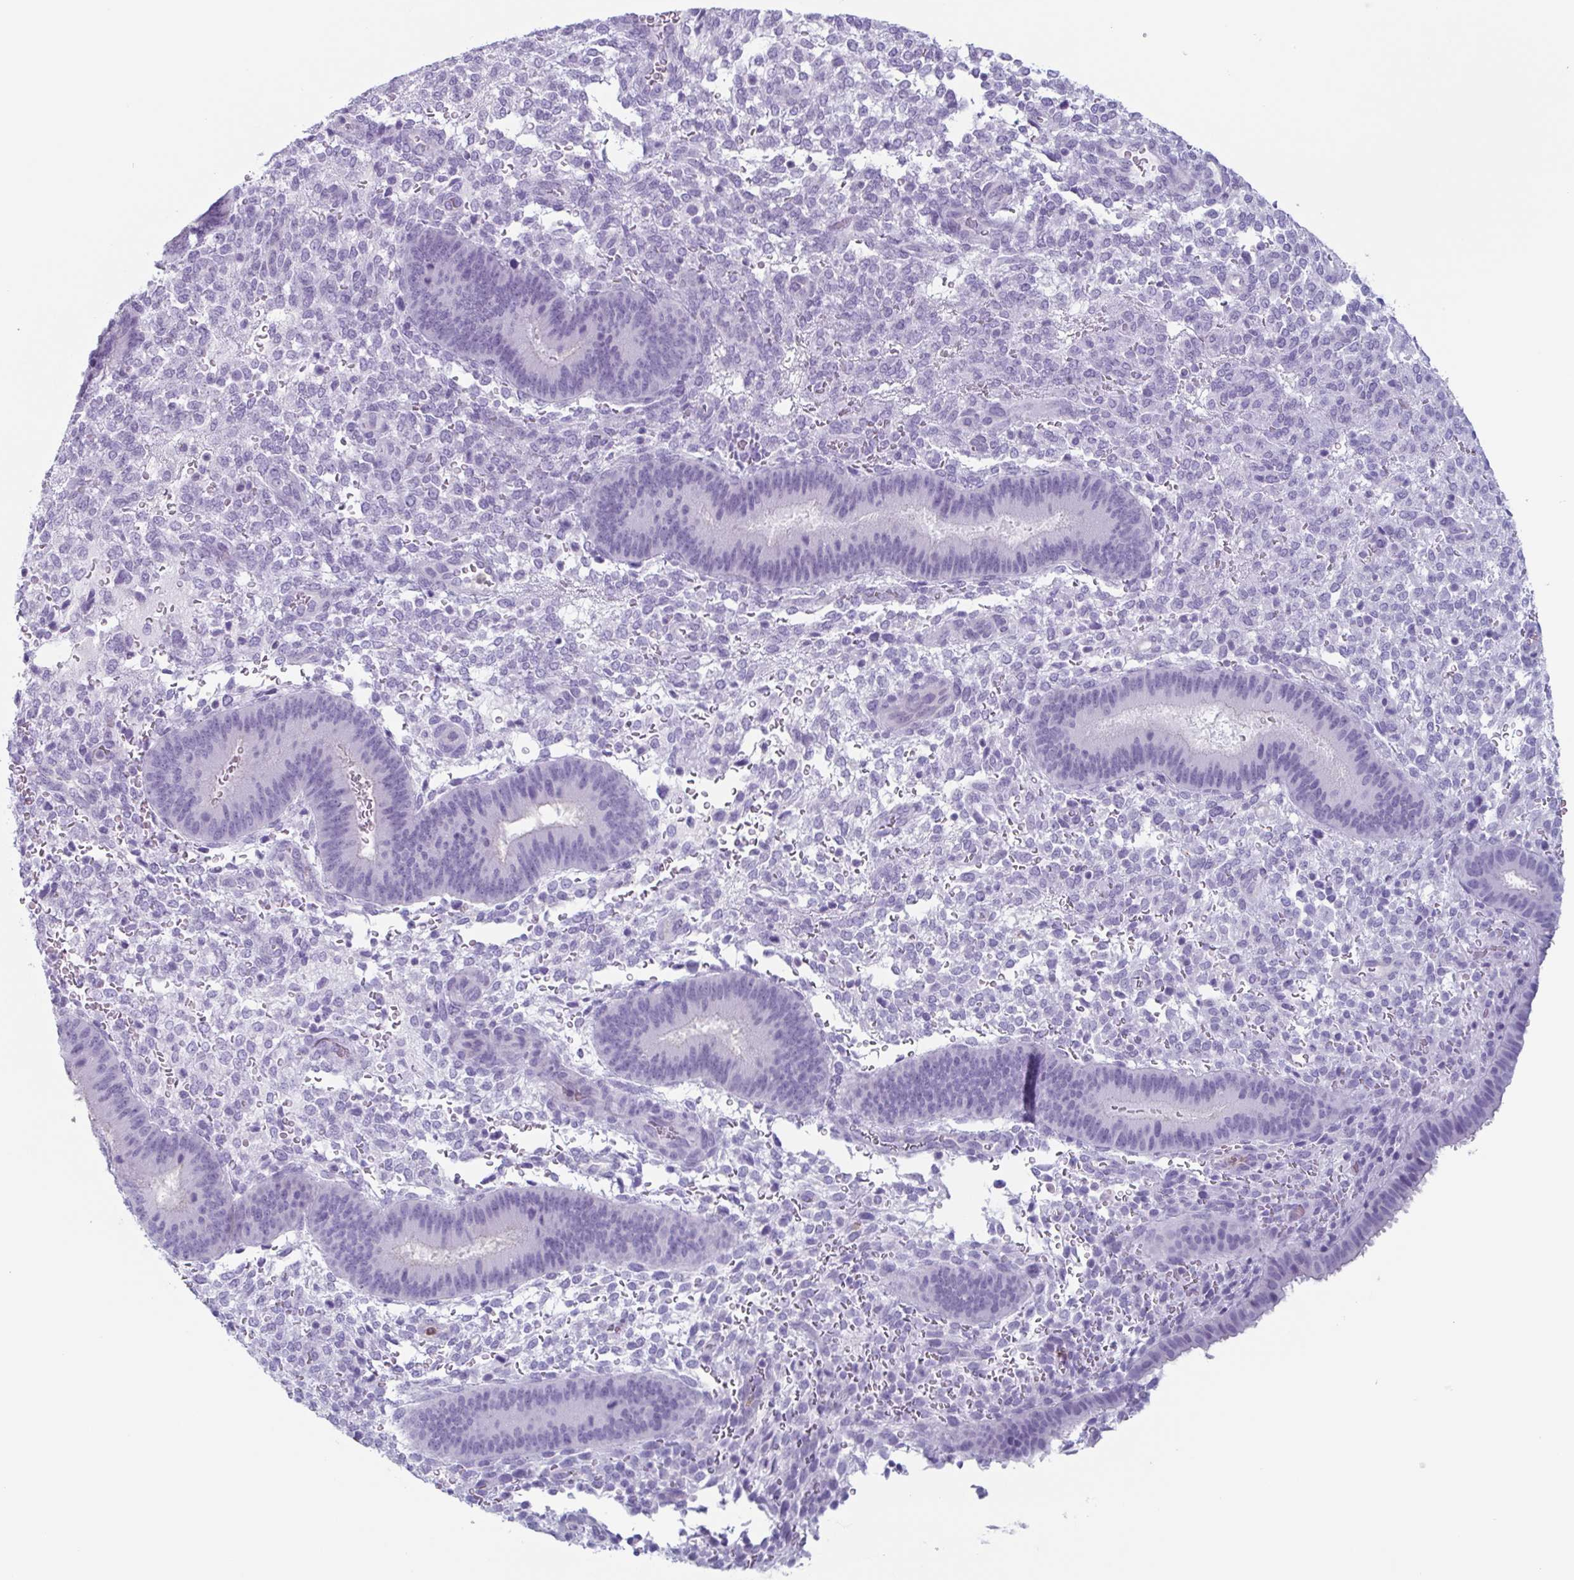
{"staining": {"intensity": "negative", "quantity": "none", "location": "none"}, "tissue": "endometrium", "cell_type": "Cells in endometrial stroma", "image_type": "normal", "snomed": [{"axis": "morphology", "description": "Normal tissue, NOS"}, {"axis": "topography", "description": "Endometrium"}], "caption": "Protein analysis of benign endometrium reveals no significant staining in cells in endometrial stroma.", "gene": "BPI", "patient": {"sex": "female", "age": 39}}